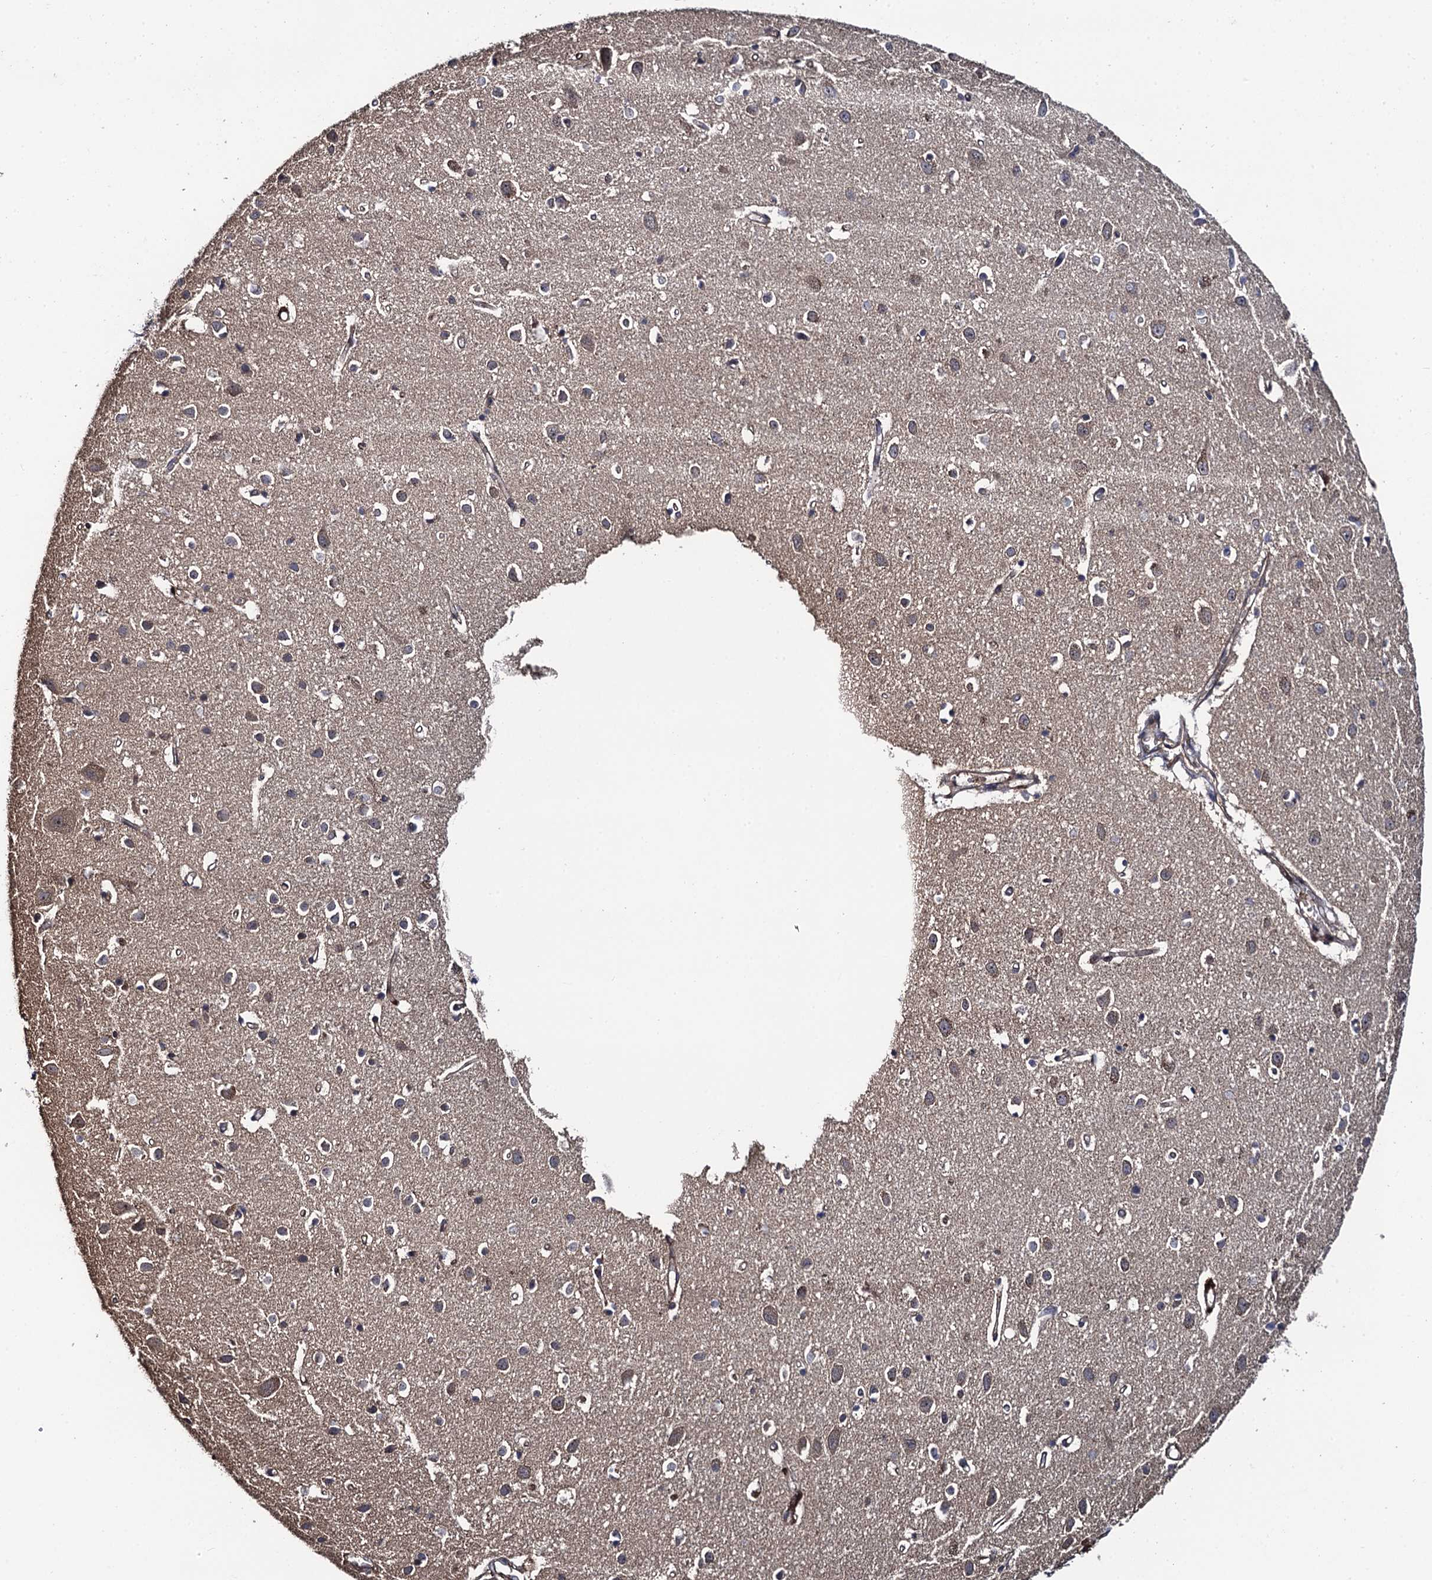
{"staining": {"intensity": "moderate", "quantity": "25%-75%", "location": "cytoplasmic/membranous"}, "tissue": "cerebral cortex", "cell_type": "Endothelial cells", "image_type": "normal", "snomed": [{"axis": "morphology", "description": "Normal tissue, NOS"}, {"axis": "topography", "description": "Cerebral cortex"}], "caption": "This image shows immunohistochemistry staining of unremarkable human cerebral cortex, with medium moderate cytoplasmic/membranous expression in about 25%-75% of endothelial cells.", "gene": "FSIP1", "patient": {"sex": "female", "age": 64}}